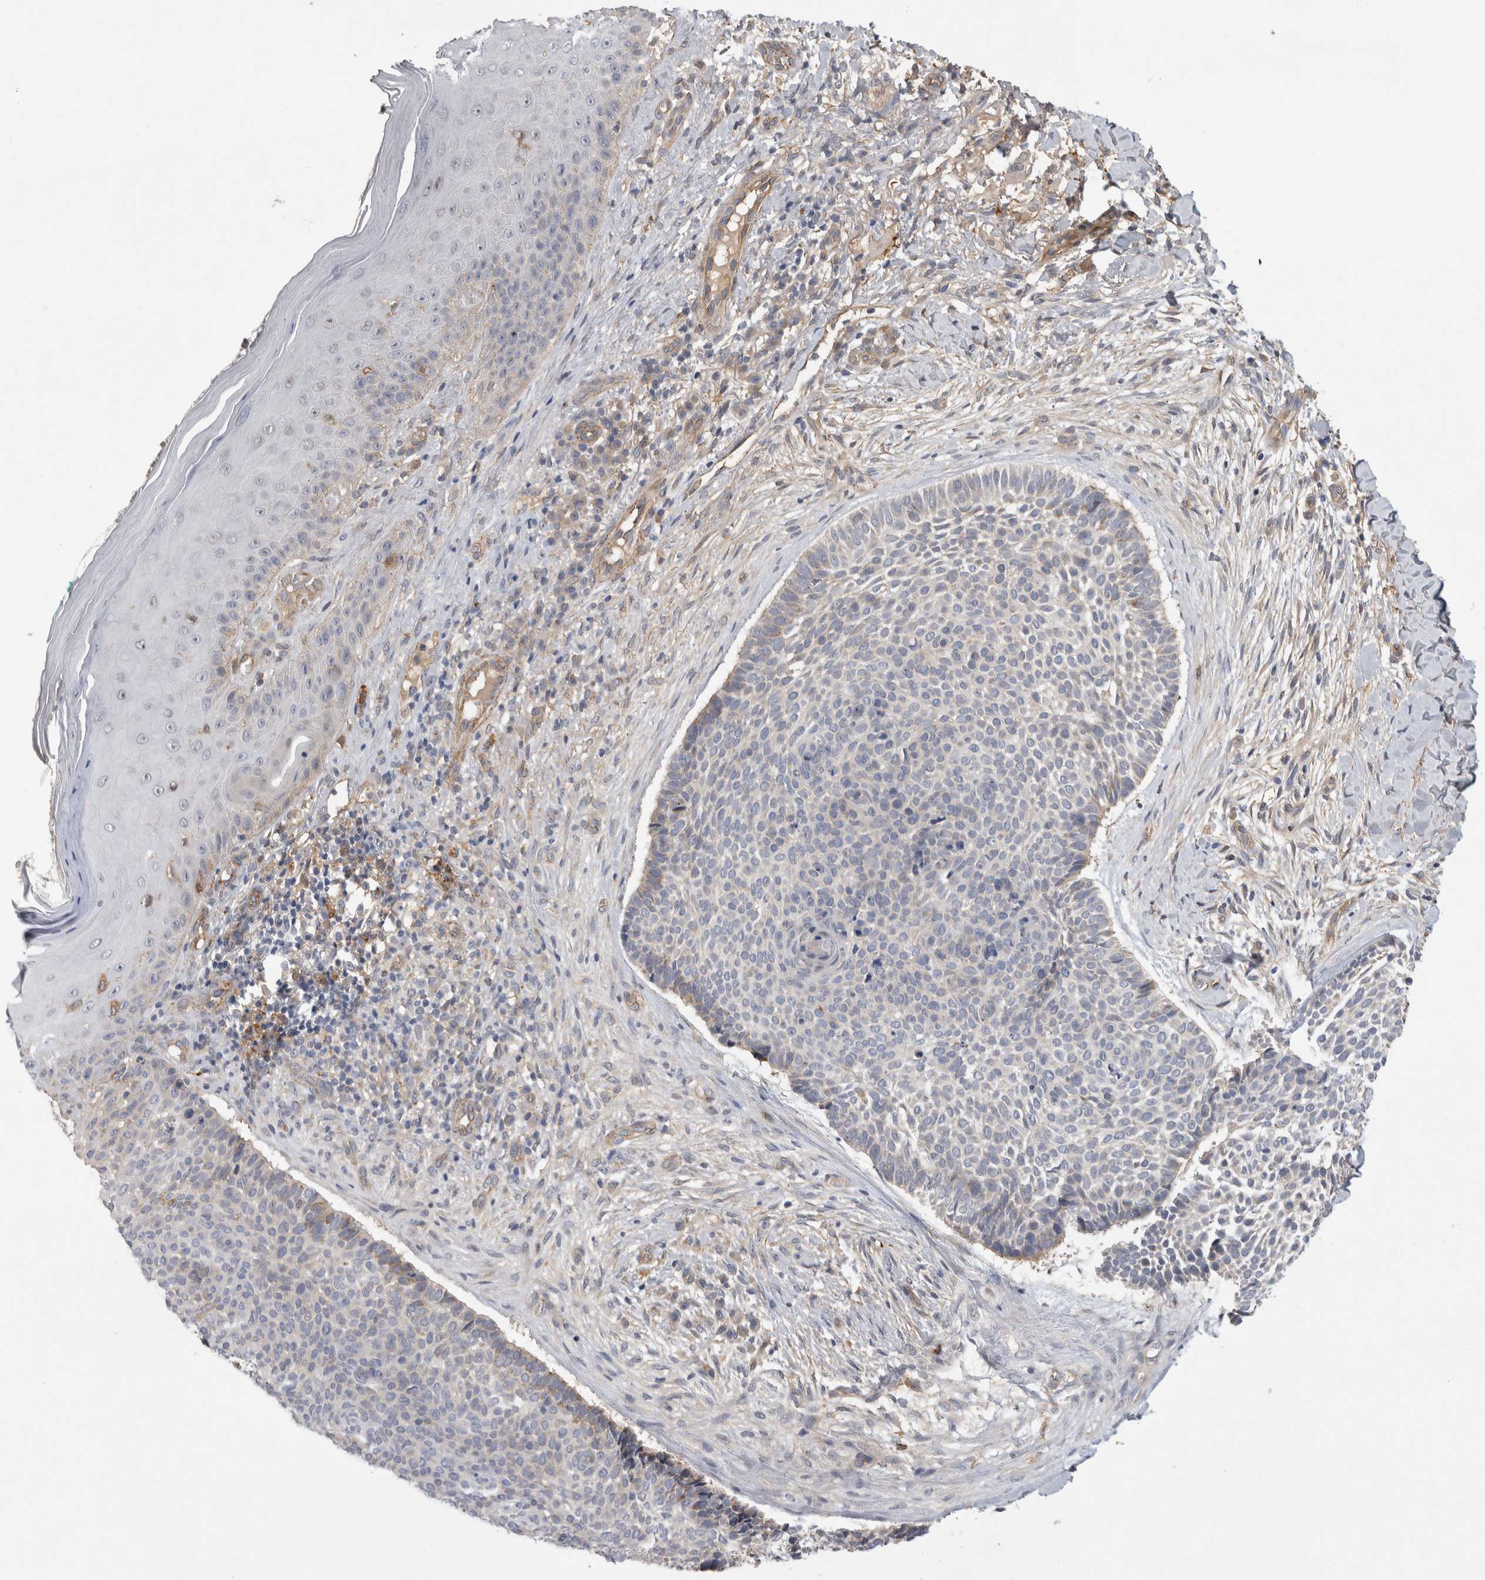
{"staining": {"intensity": "negative", "quantity": "none", "location": "none"}, "tissue": "skin cancer", "cell_type": "Tumor cells", "image_type": "cancer", "snomed": [{"axis": "morphology", "description": "Normal tissue, NOS"}, {"axis": "morphology", "description": "Basal cell carcinoma"}, {"axis": "topography", "description": "Skin"}], "caption": "Tumor cells show no significant staining in skin basal cell carcinoma.", "gene": "ANKFY1", "patient": {"sex": "male", "age": 67}}